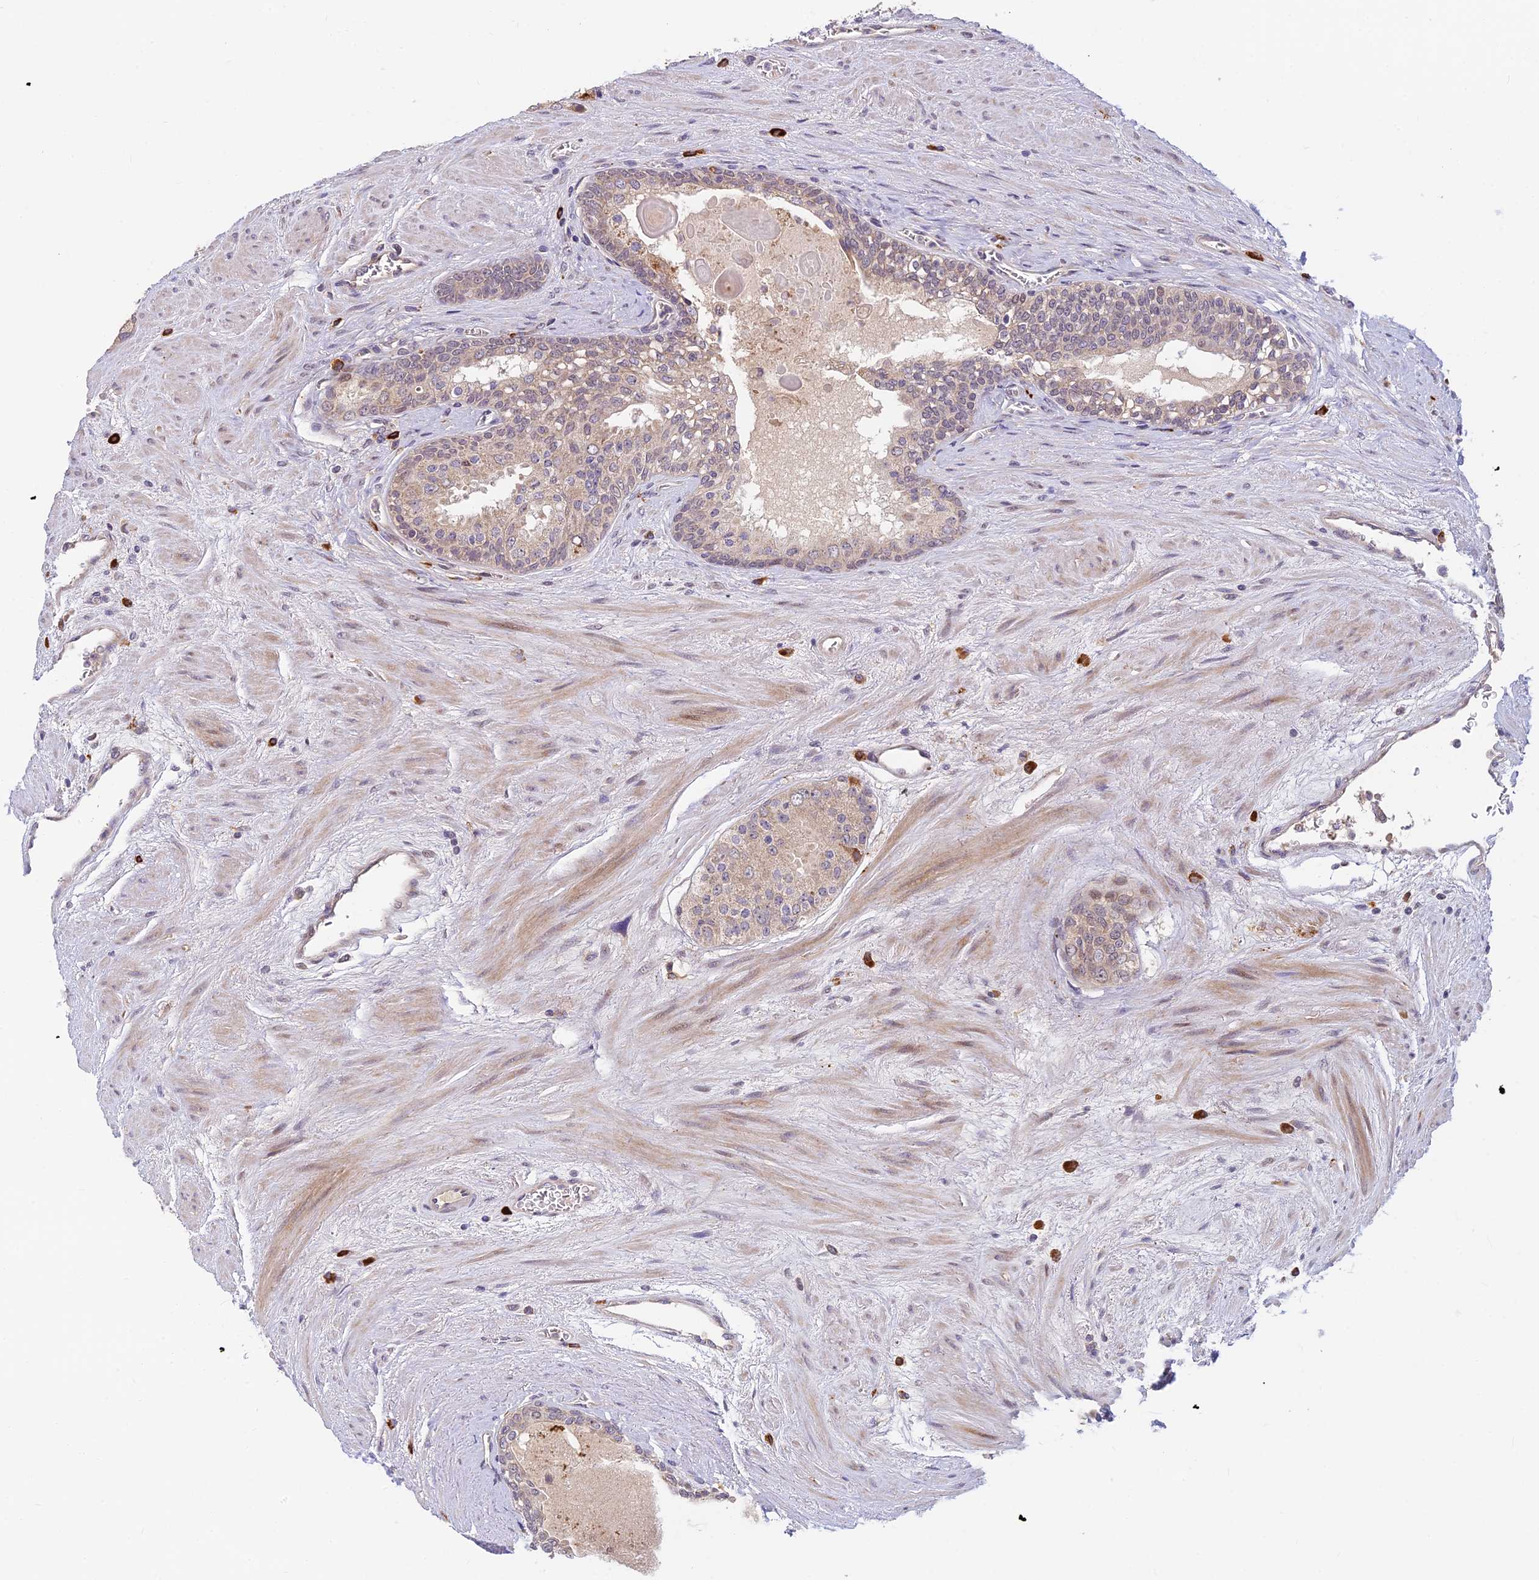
{"staining": {"intensity": "weak", "quantity": "25%-75%", "location": "cytoplasmic/membranous"}, "tissue": "prostate cancer", "cell_type": "Tumor cells", "image_type": "cancer", "snomed": [{"axis": "morphology", "description": "Adenocarcinoma, High grade"}, {"axis": "topography", "description": "Prostate"}], "caption": "IHC of human prostate cancer reveals low levels of weak cytoplasmic/membranous positivity in approximately 25%-75% of tumor cells. The staining was performed using DAB, with brown indicating positive protein expression. Nuclei are stained blue with hematoxylin.", "gene": "ASPDH", "patient": {"sex": "male", "age": 67}}